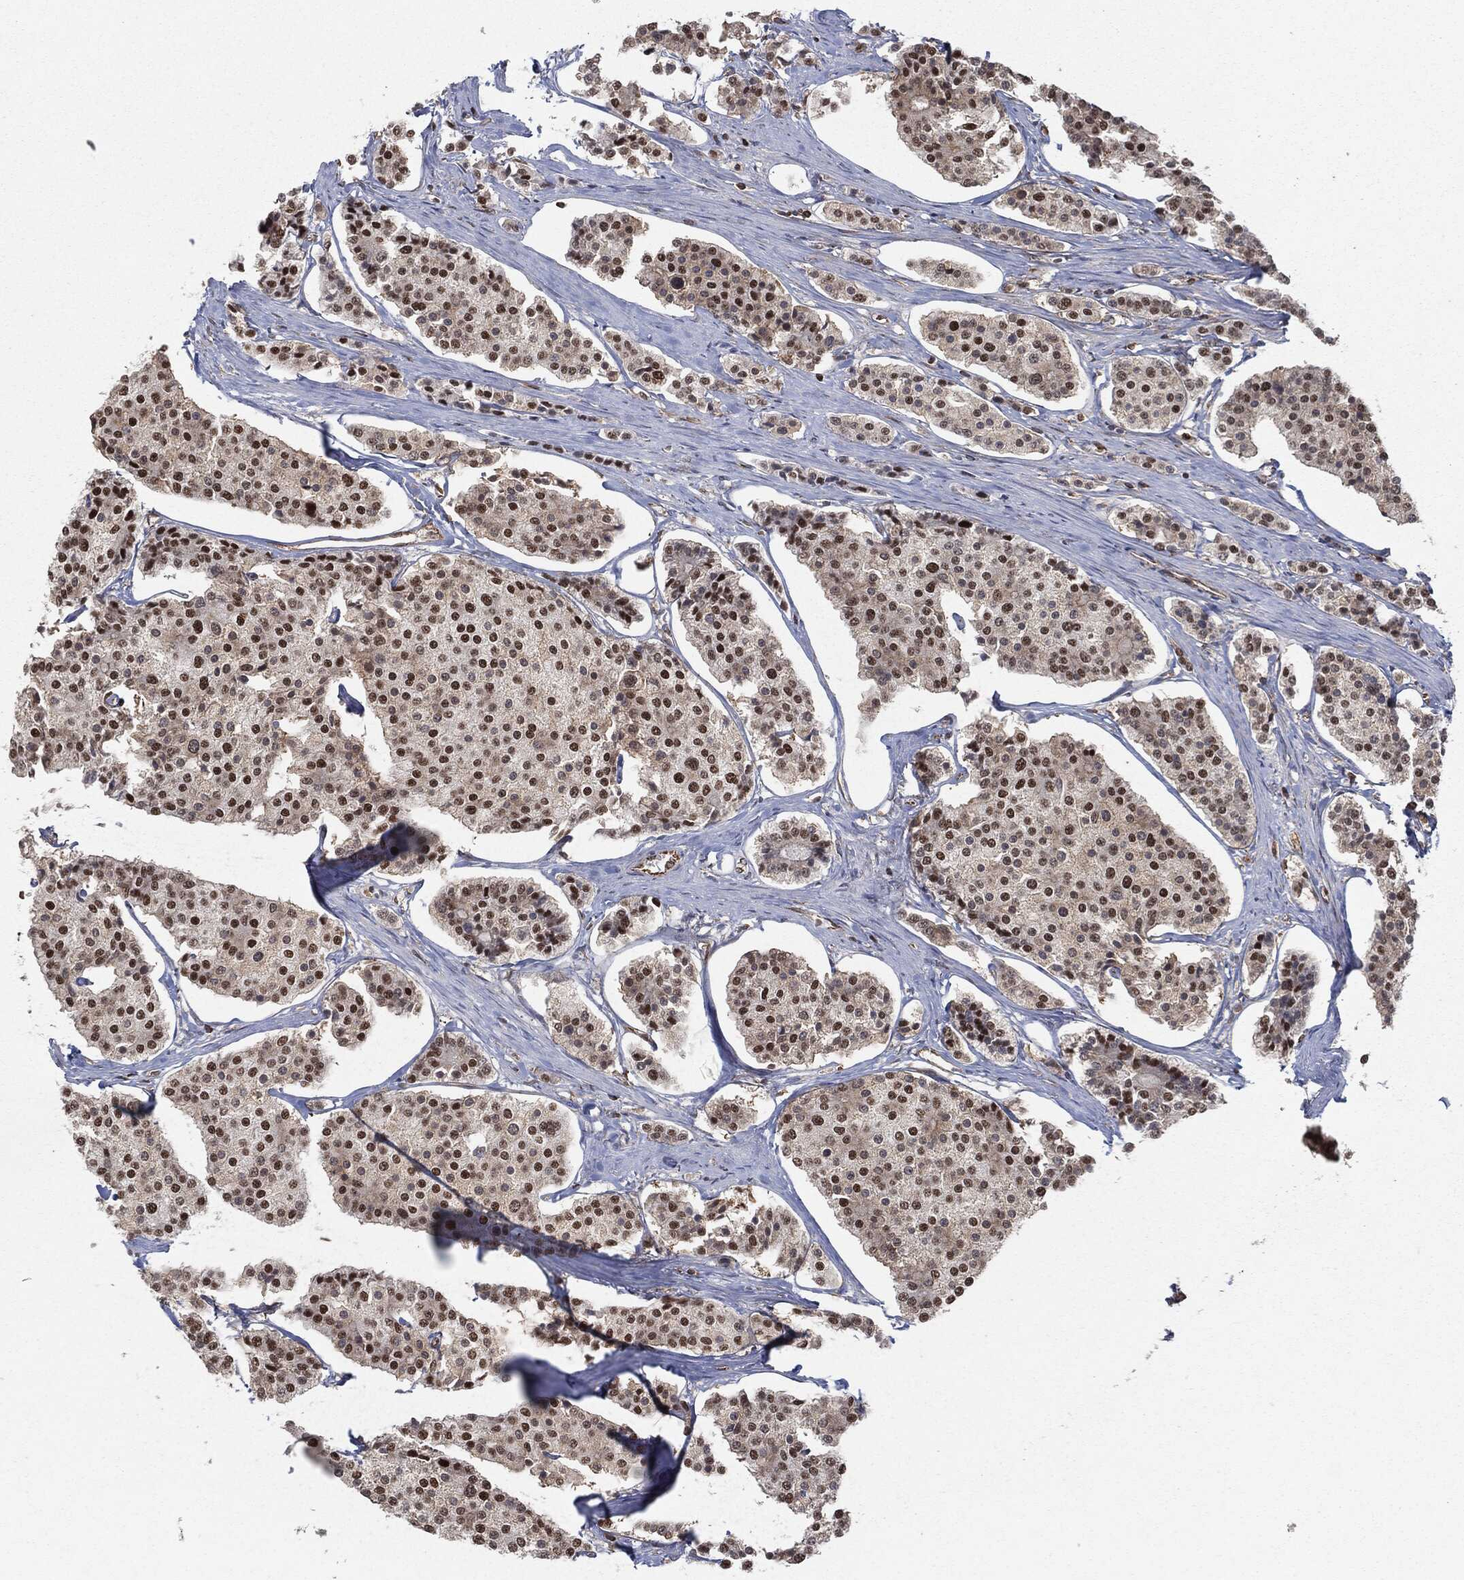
{"staining": {"intensity": "strong", "quantity": "25%-75%", "location": "nuclear"}, "tissue": "carcinoid", "cell_type": "Tumor cells", "image_type": "cancer", "snomed": [{"axis": "morphology", "description": "Carcinoid, malignant, NOS"}, {"axis": "topography", "description": "Small intestine"}], "caption": "Carcinoid (malignant) was stained to show a protein in brown. There is high levels of strong nuclear expression in approximately 25%-75% of tumor cells.", "gene": "TP53RK", "patient": {"sex": "female", "age": 65}}